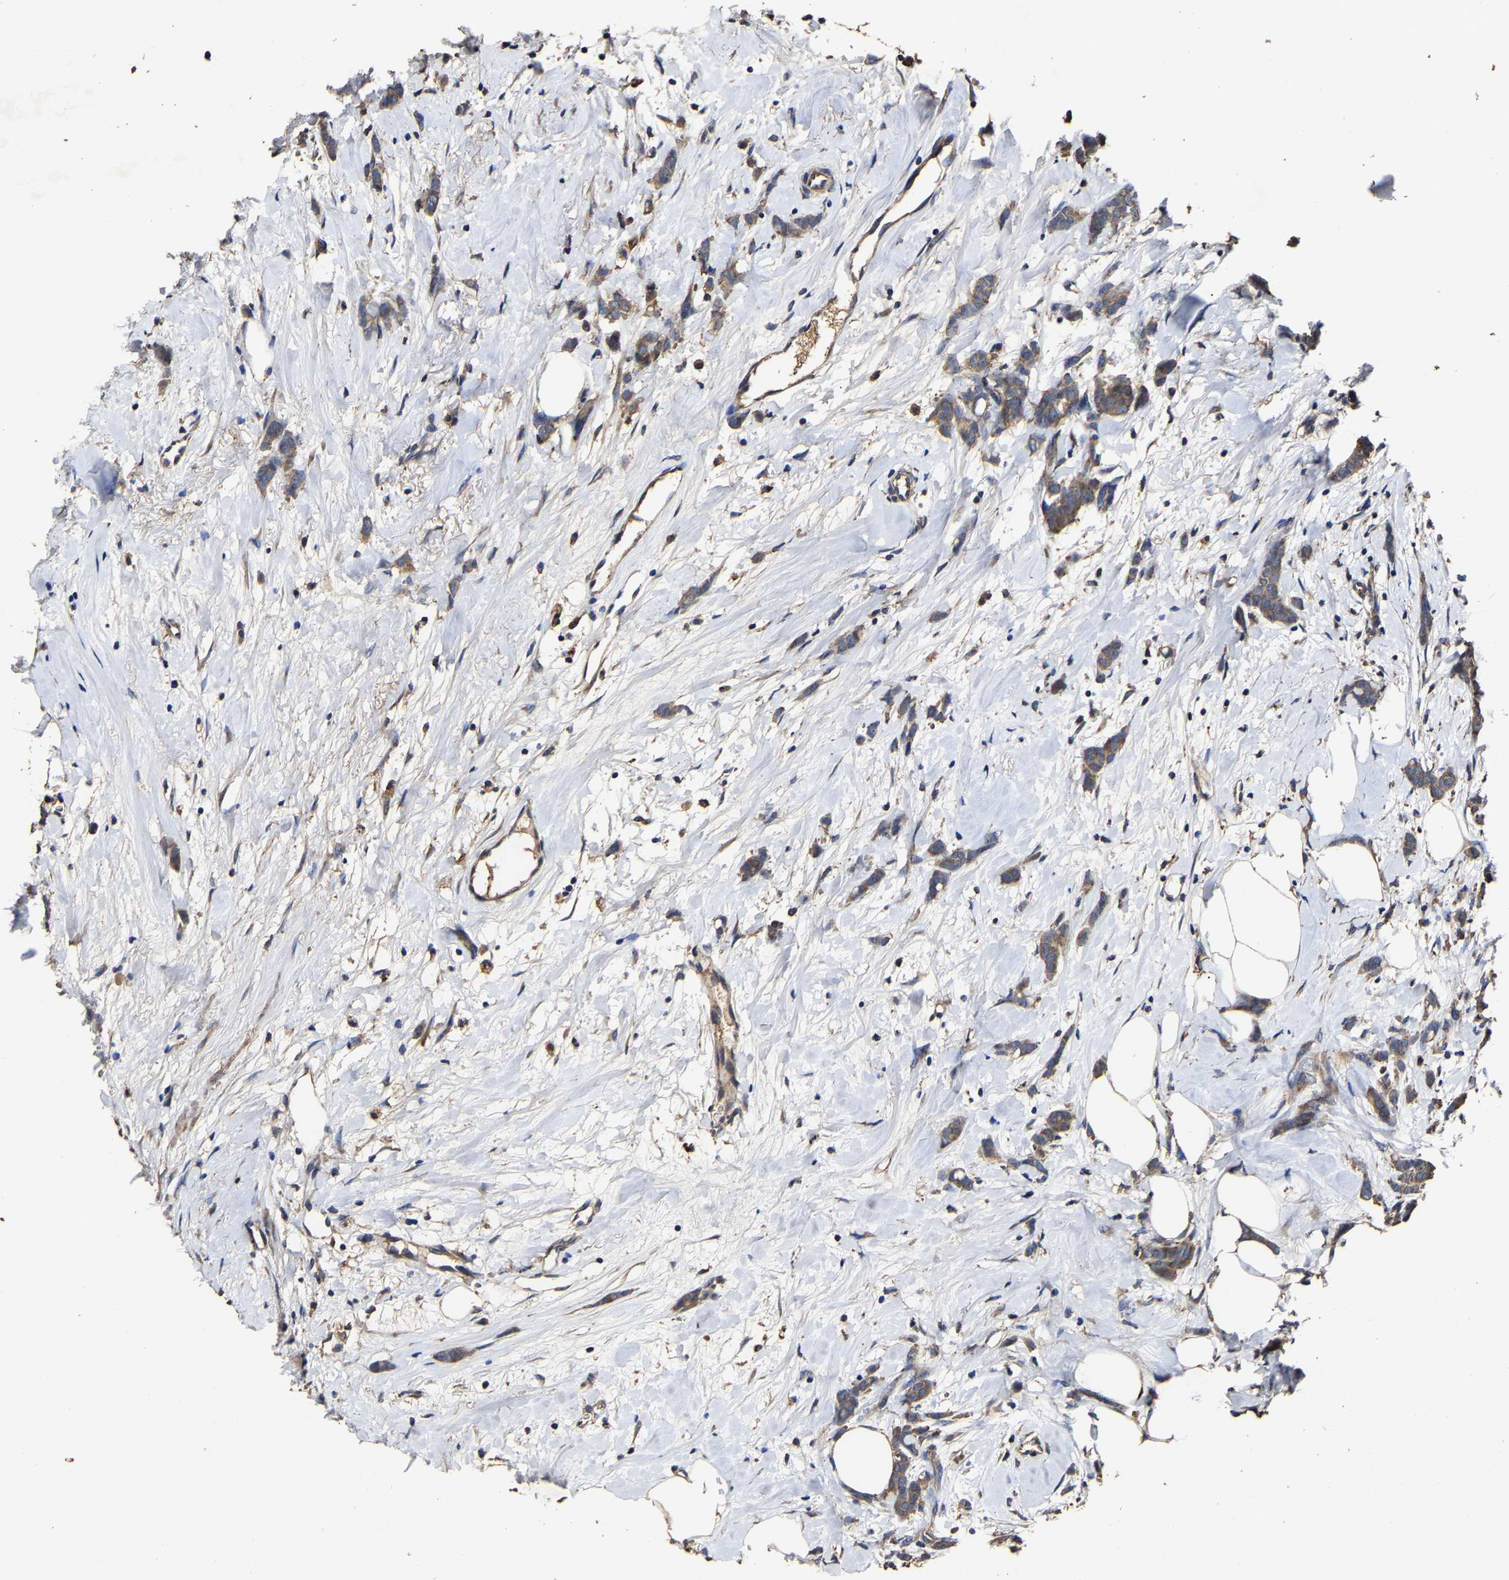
{"staining": {"intensity": "moderate", "quantity": ">75%", "location": "cytoplasmic/membranous"}, "tissue": "breast cancer", "cell_type": "Tumor cells", "image_type": "cancer", "snomed": [{"axis": "morphology", "description": "Lobular carcinoma, in situ"}, {"axis": "morphology", "description": "Lobular carcinoma"}, {"axis": "topography", "description": "Breast"}], "caption": "Protein staining by IHC exhibits moderate cytoplasmic/membranous staining in approximately >75% of tumor cells in lobular carcinoma in situ (breast).", "gene": "PPM1K", "patient": {"sex": "female", "age": 41}}